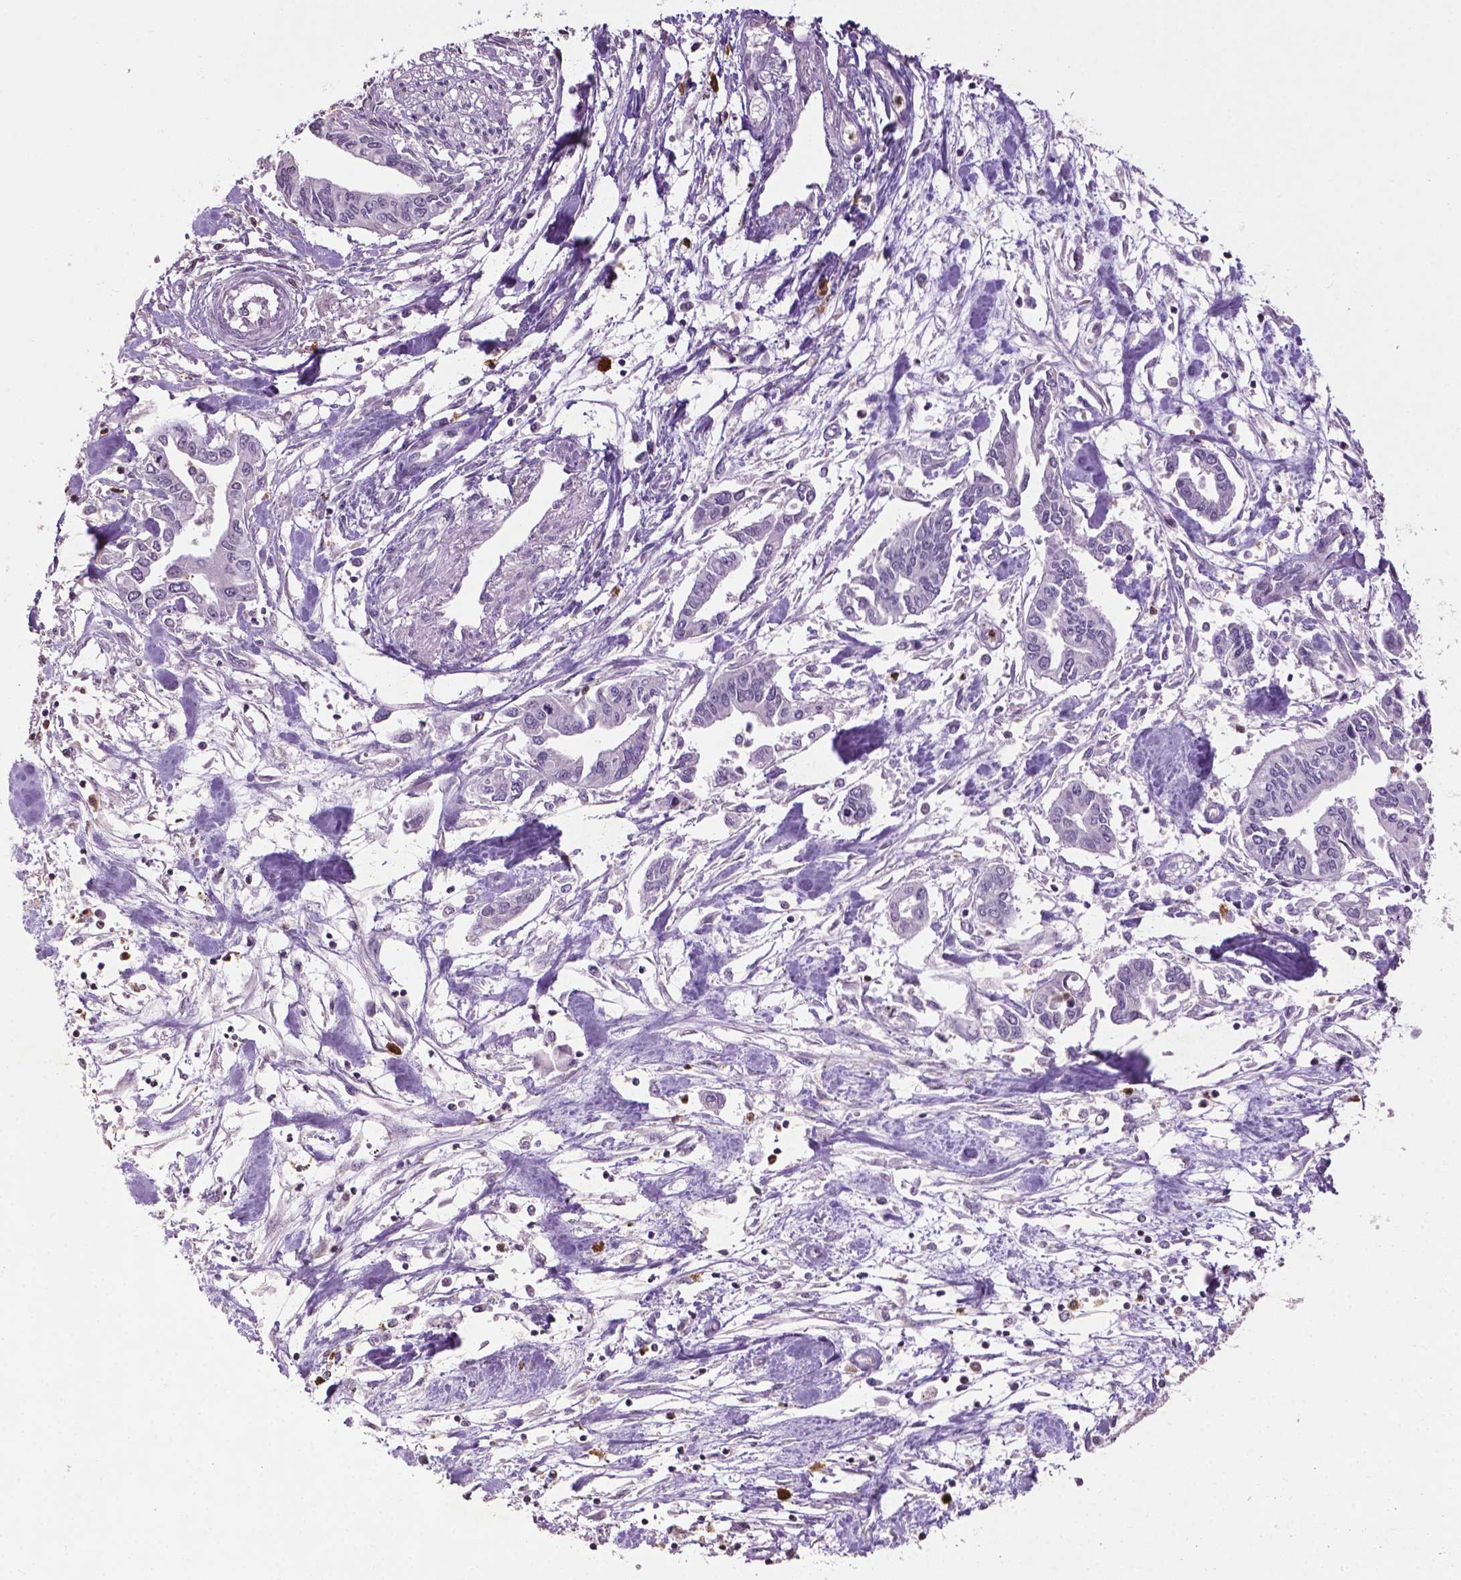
{"staining": {"intensity": "negative", "quantity": "none", "location": "none"}, "tissue": "pancreatic cancer", "cell_type": "Tumor cells", "image_type": "cancer", "snomed": [{"axis": "morphology", "description": "Adenocarcinoma, NOS"}, {"axis": "topography", "description": "Pancreas"}], "caption": "Pancreatic cancer was stained to show a protein in brown. There is no significant staining in tumor cells. (DAB IHC, high magnification).", "gene": "NTNG2", "patient": {"sex": "male", "age": 60}}